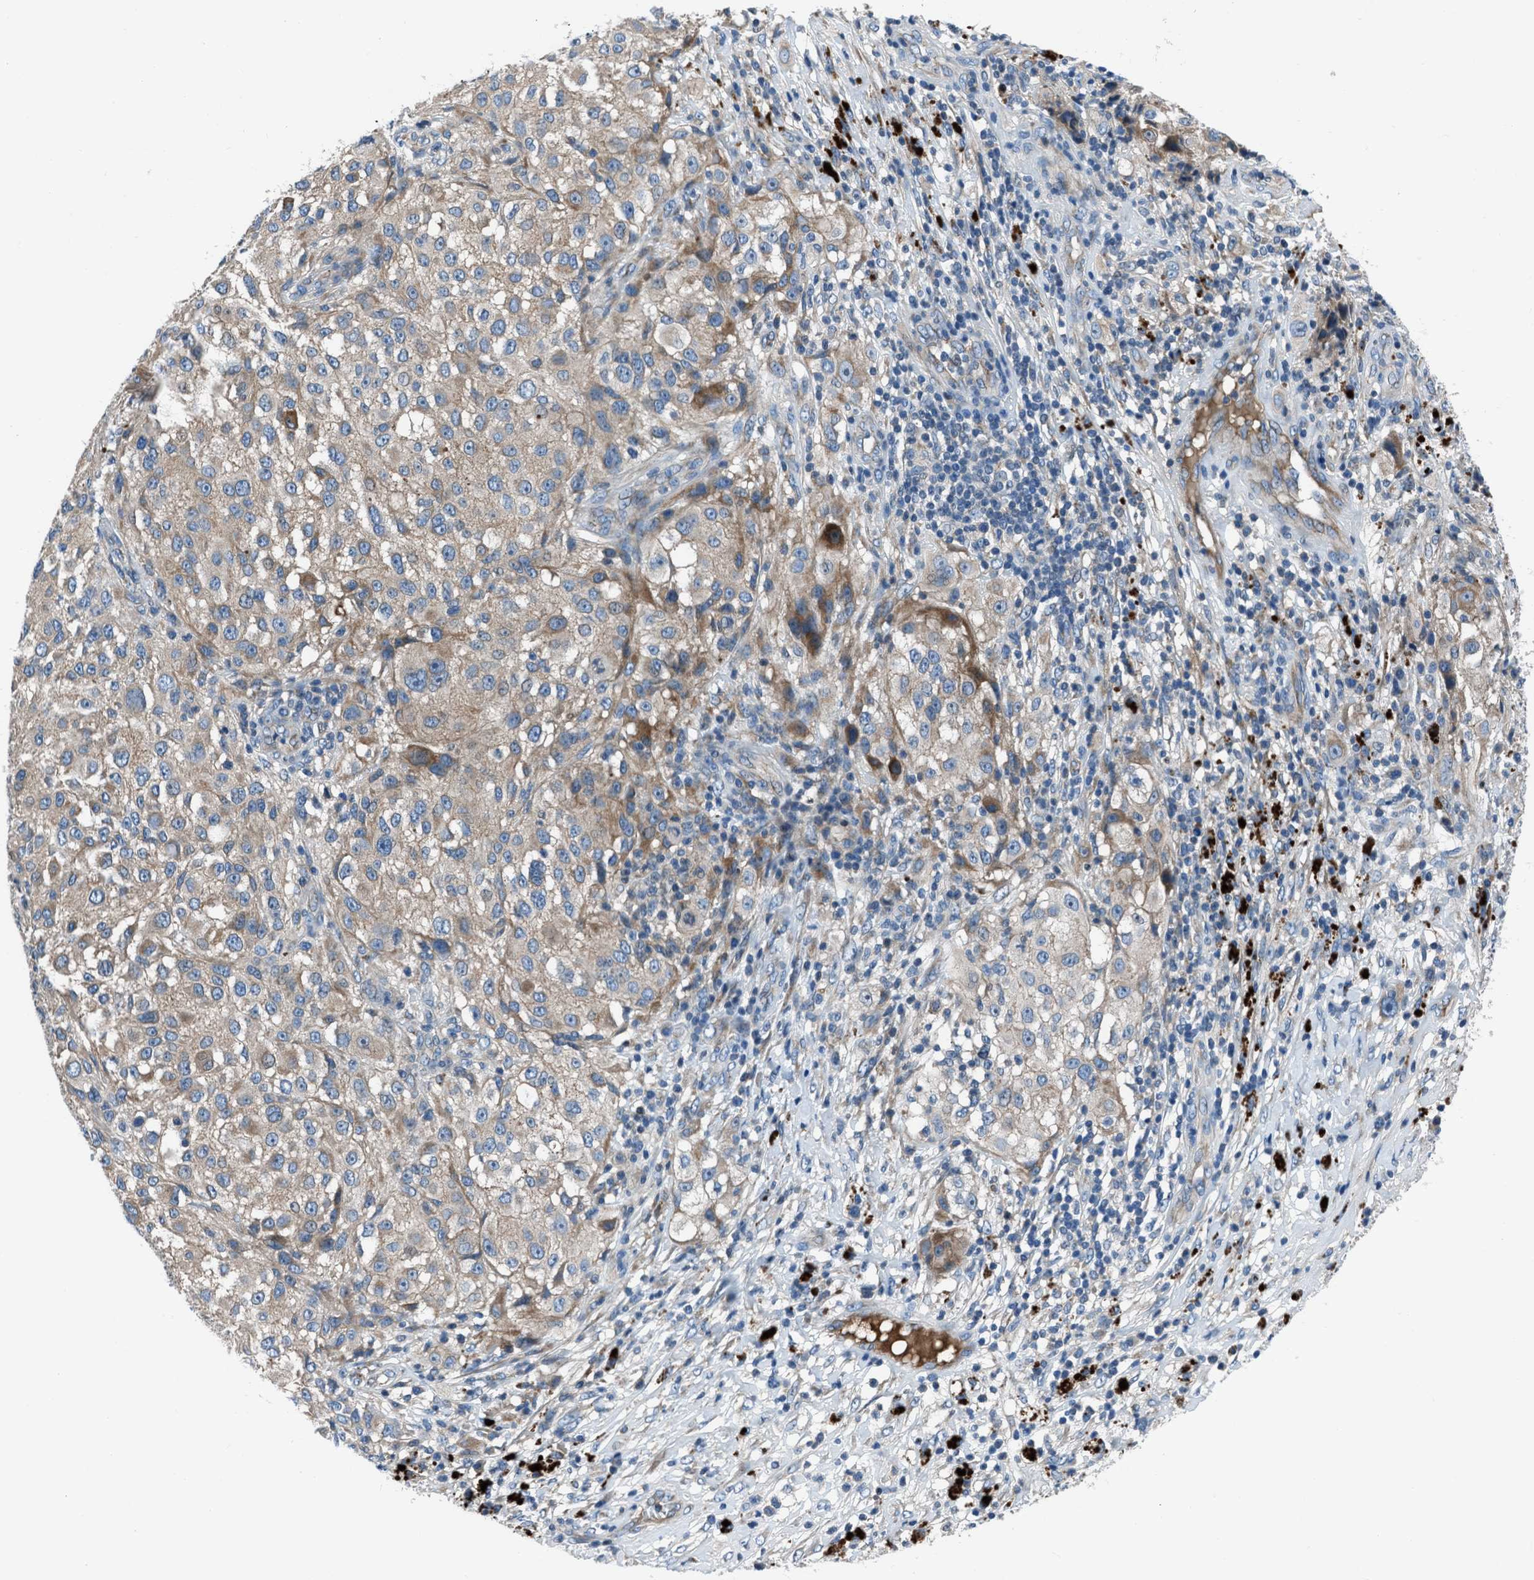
{"staining": {"intensity": "moderate", "quantity": "<25%", "location": "cytoplasmic/membranous"}, "tissue": "melanoma", "cell_type": "Tumor cells", "image_type": "cancer", "snomed": [{"axis": "morphology", "description": "Necrosis, NOS"}, {"axis": "morphology", "description": "Malignant melanoma, NOS"}, {"axis": "topography", "description": "Skin"}], "caption": "There is low levels of moderate cytoplasmic/membranous expression in tumor cells of melanoma, as demonstrated by immunohistochemical staining (brown color).", "gene": "SLC38A6", "patient": {"sex": "female", "age": 87}}